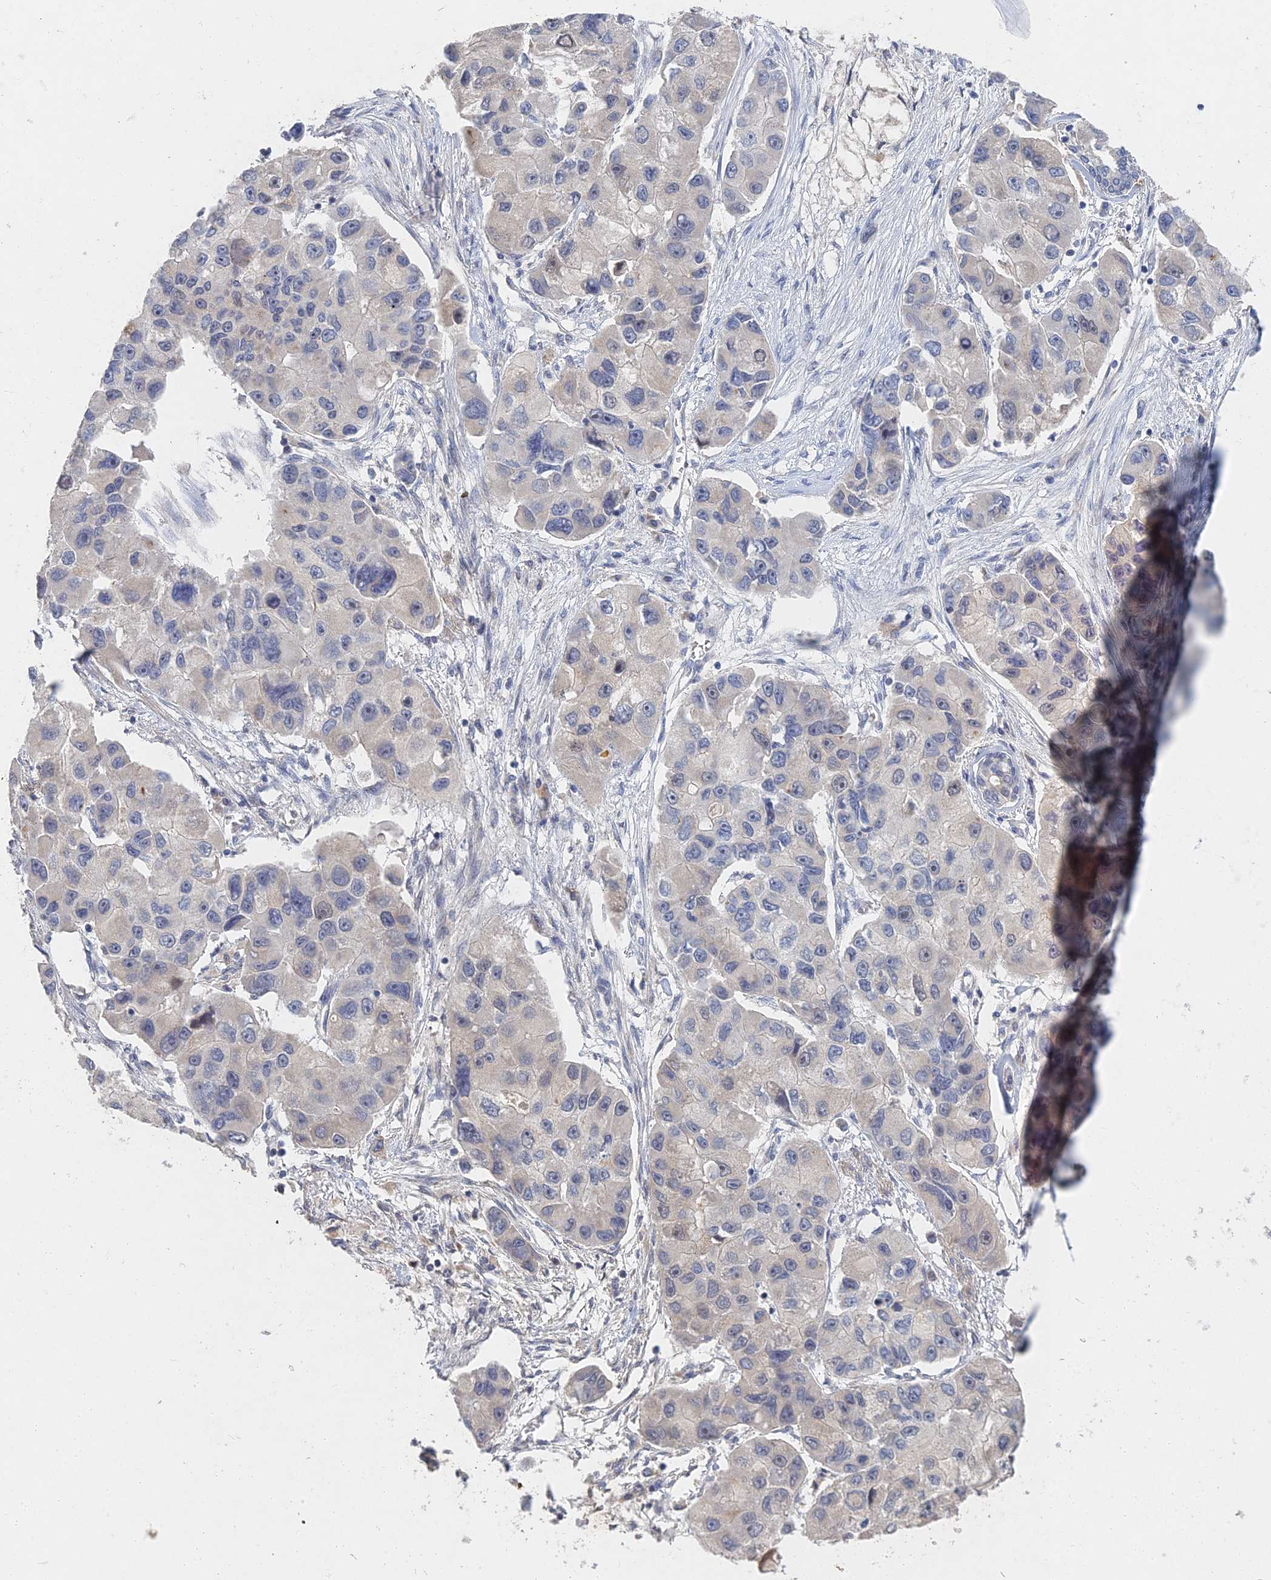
{"staining": {"intensity": "negative", "quantity": "none", "location": "none"}, "tissue": "lung cancer", "cell_type": "Tumor cells", "image_type": "cancer", "snomed": [{"axis": "morphology", "description": "Adenocarcinoma, NOS"}, {"axis": "topography", "description": "Lung"}], "caption": "An image of human adenocarcinoma (lung) is negative for staining in tumor cells.", "gene": "GNA15", "patient": {"sex": "female", "age": 54}}